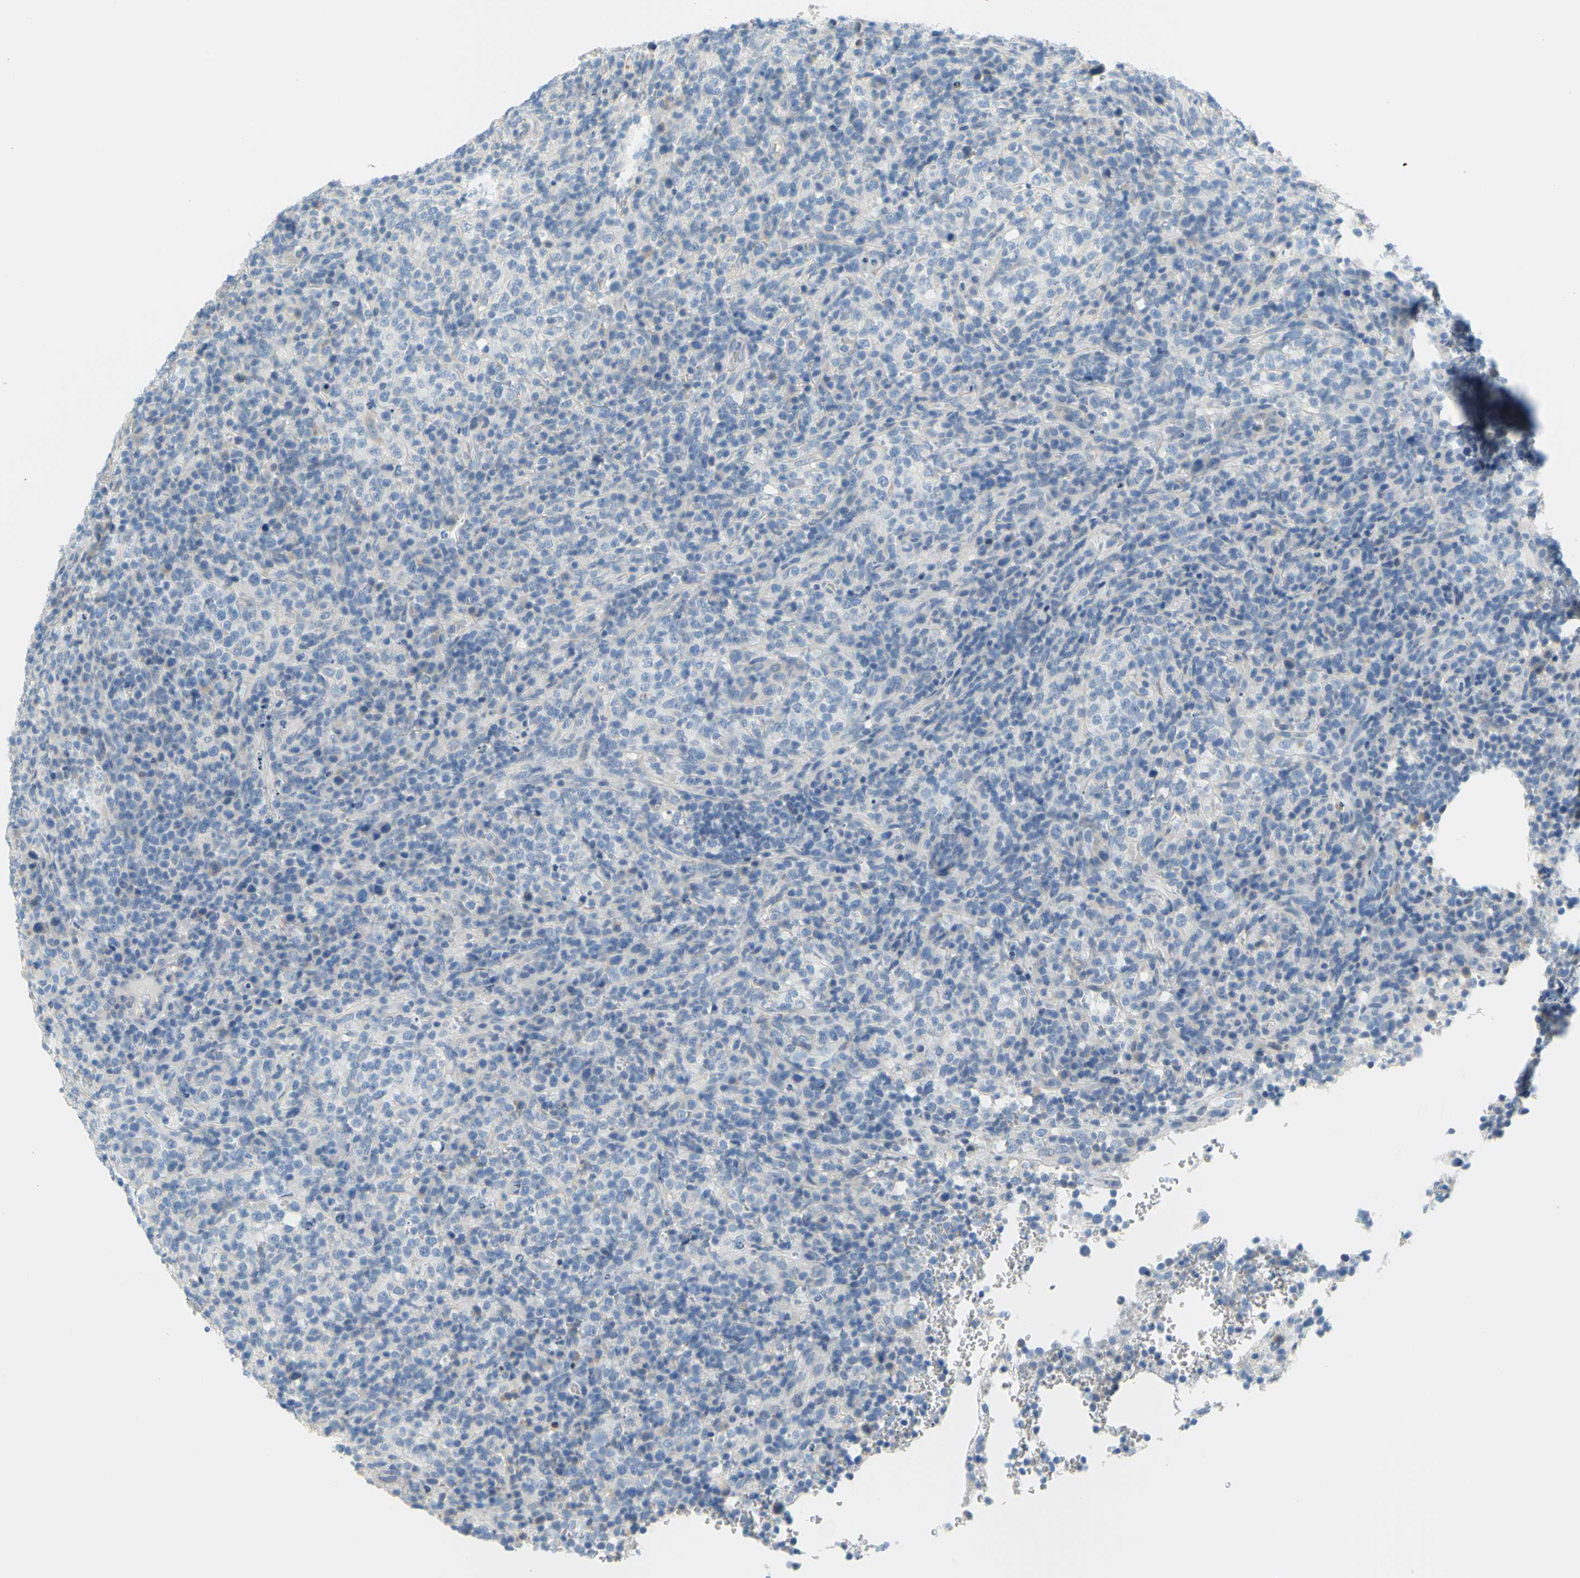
{"staining": {"intensity": "negative", "quantity": "none", "location": "none"}, "tissue": "lymphoma", "cell_type": "Tumor cells", "image_type": "cancer", "snomed": [{"axis": "morphology", "description": "Malignant lymphoma, non-Hodgkin's type, High grade"}, {"axis": "topography", "description": "Lymph node"}], "caption": "DAB (3,3'-diaminobenzidine) immunohistochemical staining of high-grade malignant lymphoma, non-Hodgkin's type demonstrates no significant positivity in tumor cells.", "gene": "DCT", "patient": {"sex": "female", "age": 76}}